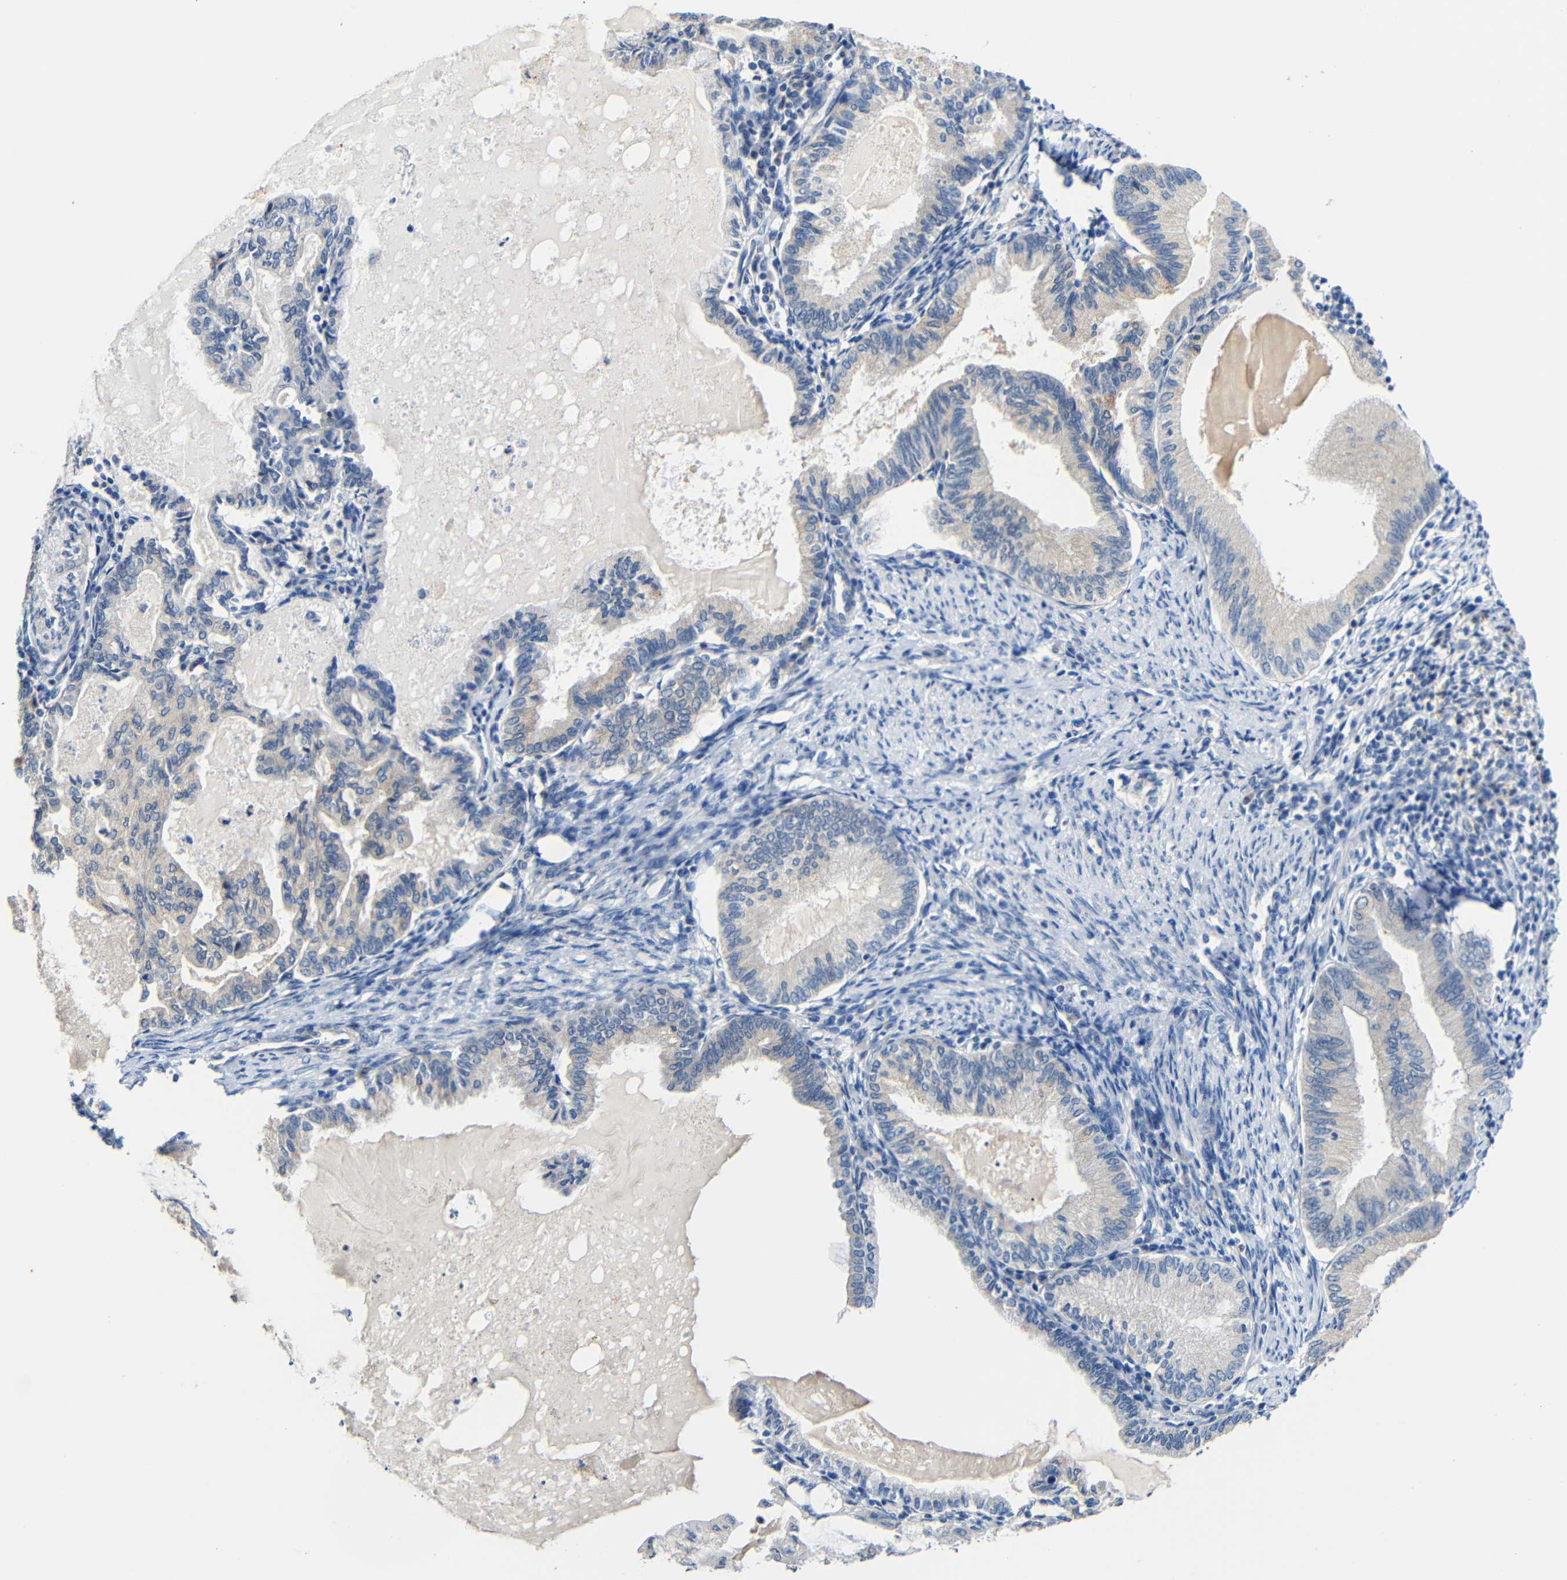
{"staining": {"intensity": "negative", "quantity": "none", "location": "none"}, "tissue": "endometrial cancer", "cell_type": "Tumor cells", "image_type": "cancer", "snomed": [{"axis": "morphology", "description": "Adenocarcinoma, NOS"}, {"axis": "topography", "description": "Endometrium"}], "caption": "Immunohistochemistry histopathology image of human endometrial cancer stained for a protein (brown), which exhibits no expression in tumor cells.", "gene": "STBD1", "patient": {"sex": "female", "age": 86}}